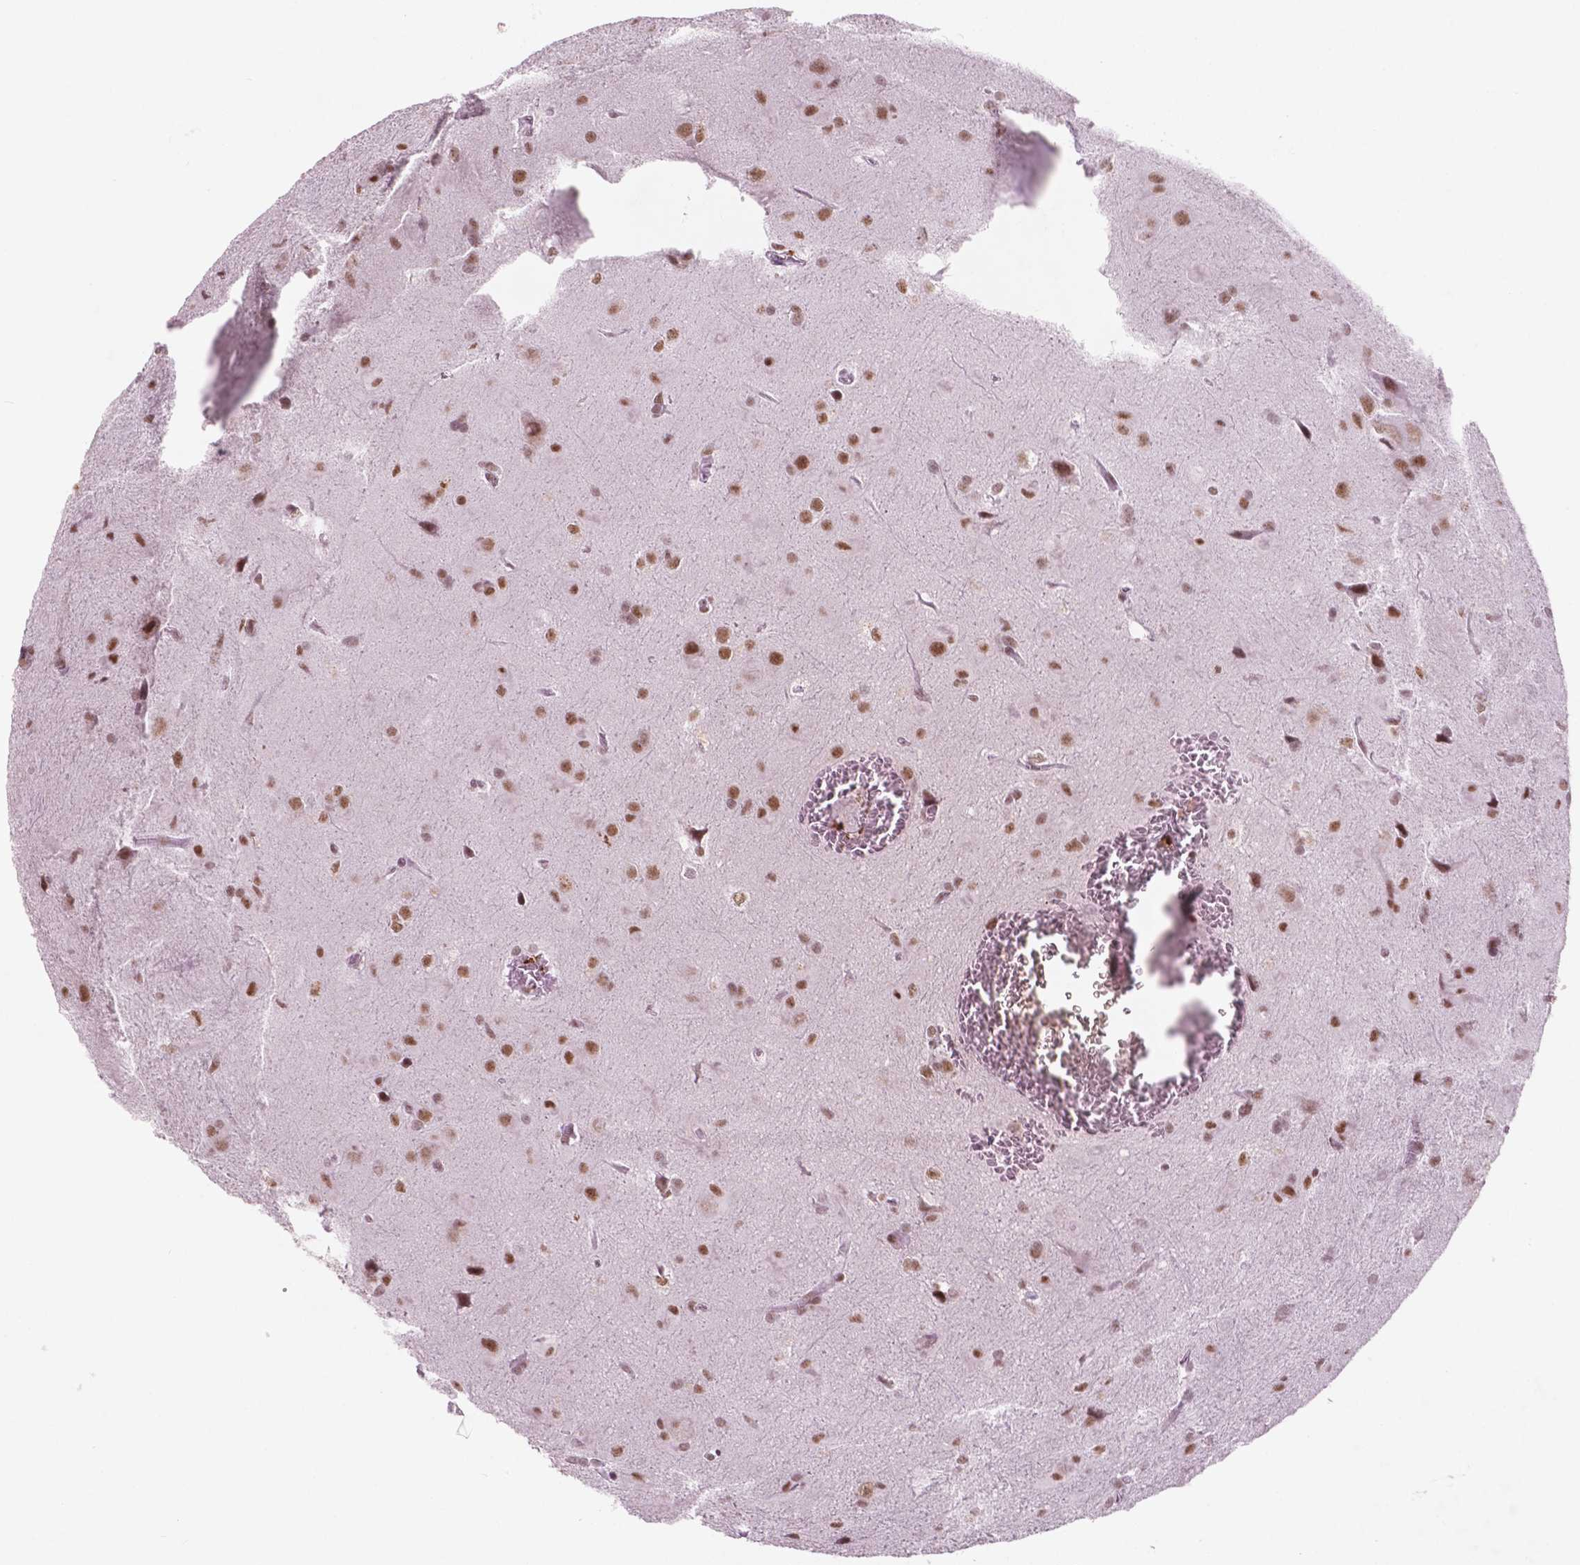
{"staining": {"intensity": "moderate", "quantity": ">75%", "location": "nuclear"}, "tissue": "glioma", "cell_type": "Tumor cells", "image_type": "cancer", "snomed": [{"axis": "morphology", "description": "Glioma, malignant, Low grade"}, {"axis": "topography", "description": "Brain"}], "caption": "IHC of human glioma shows medium levels of moderate nuclear positivity in about >75% of tumor cells.", "gene": "CTR9", "patient": {"sex": "male", "age": 58}}